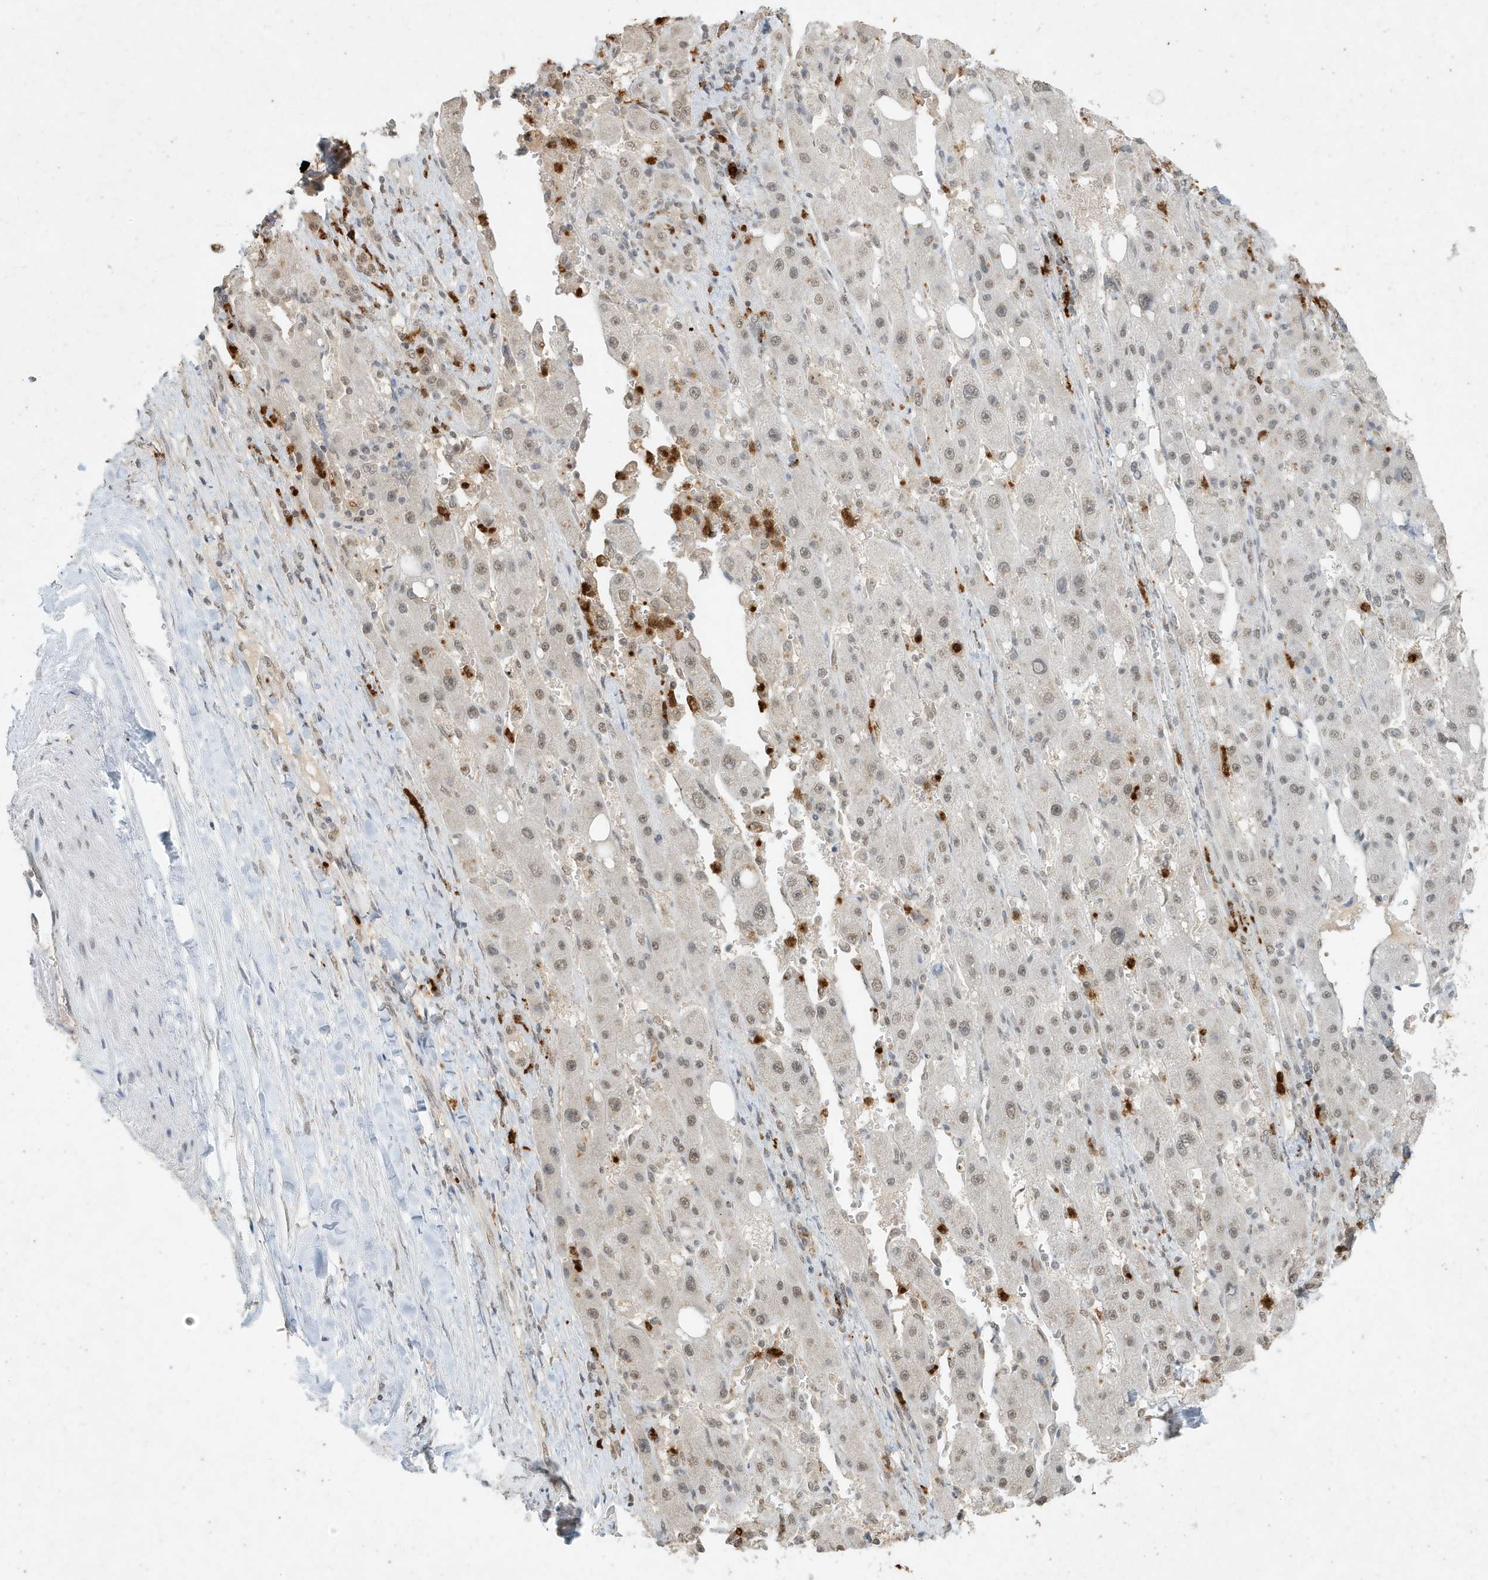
{"staining": {"intensity": "weak", "quantity": ">75%", "location": "nuclear"}, "tissue": "liver cancer", "cell_type": "Tumor cells", "image_type": "cancer", "snomed": [{"axis": "morphology", "description": "Carcinoma, Hepatocellular, NOS"}, {"axis": "topography", "description": "Liver"}], "caption": "Tumor cells demonstrate weak nuclear positivity in approximately >75% of cells in liver cancer. (IHC, brightfield microscopy, high magnification).", "gene": "DEFA1", "patient": {"sex": "female", "age": 73}}